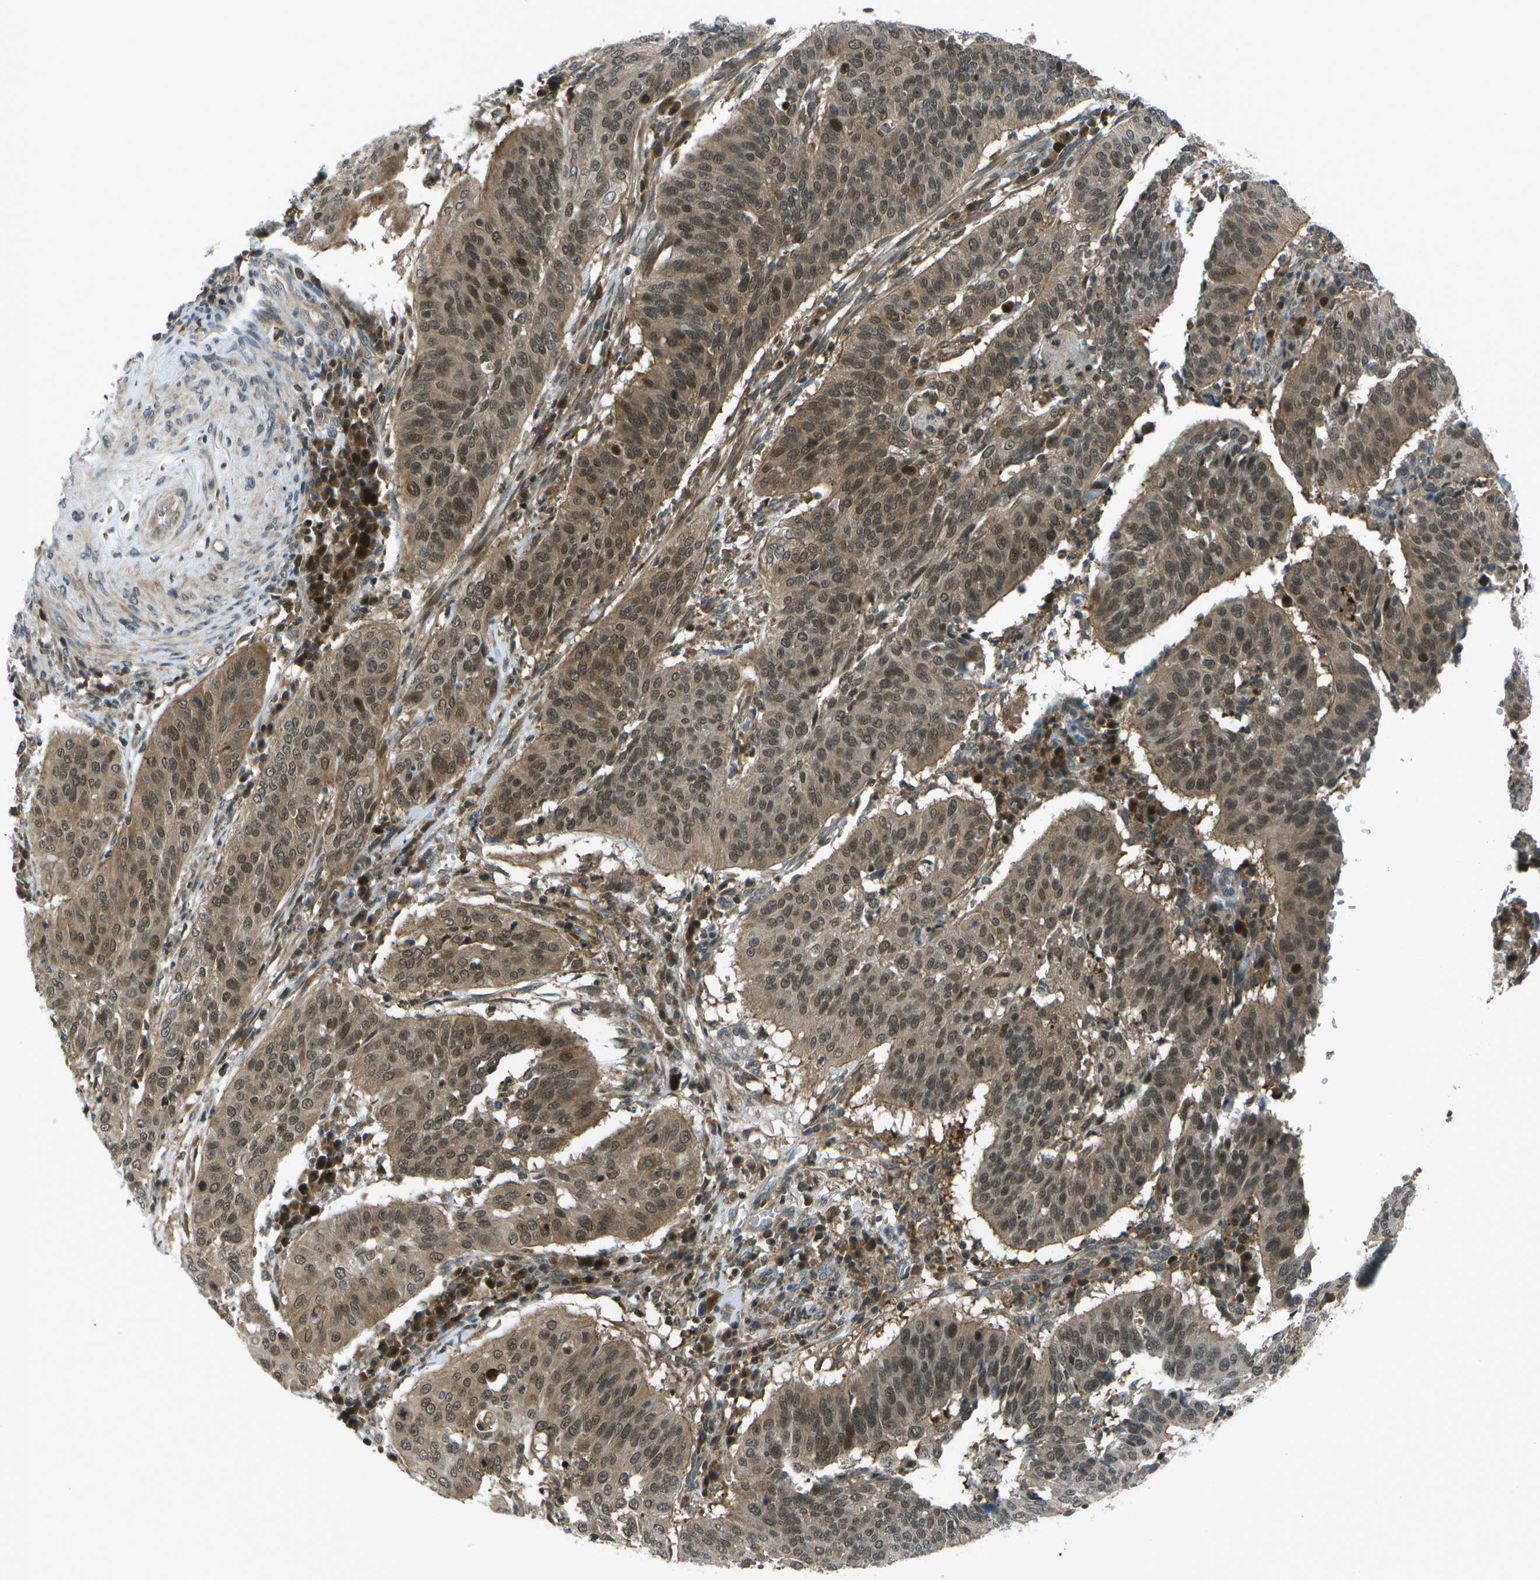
{"staining": {"intensity": "moderate", "quantity": ">75%", "location": "cytoplasmic/membranous,nuclear"}, "tissue": "cervical cancer", "cell_type": "Tumor cells", "image_type": "cancer", "snomed": [{"axis": "morphology", "description": "Normal tissue, NOS"}, {"axis": "morphology", "description": "Squamous cell carcinoma, NOS"}, {"axis": "topography", "description": "Cervix"}], "caption": "Squamous cell carcinoma (cervical) was stained to show a protein in brown. There is medium levels of moderate cytoplasmic/membranous and nuclear positivity in about >75% of tumor cells.", "gene": "TMEM19", "patient": {"sex": "female", "age": 39}}